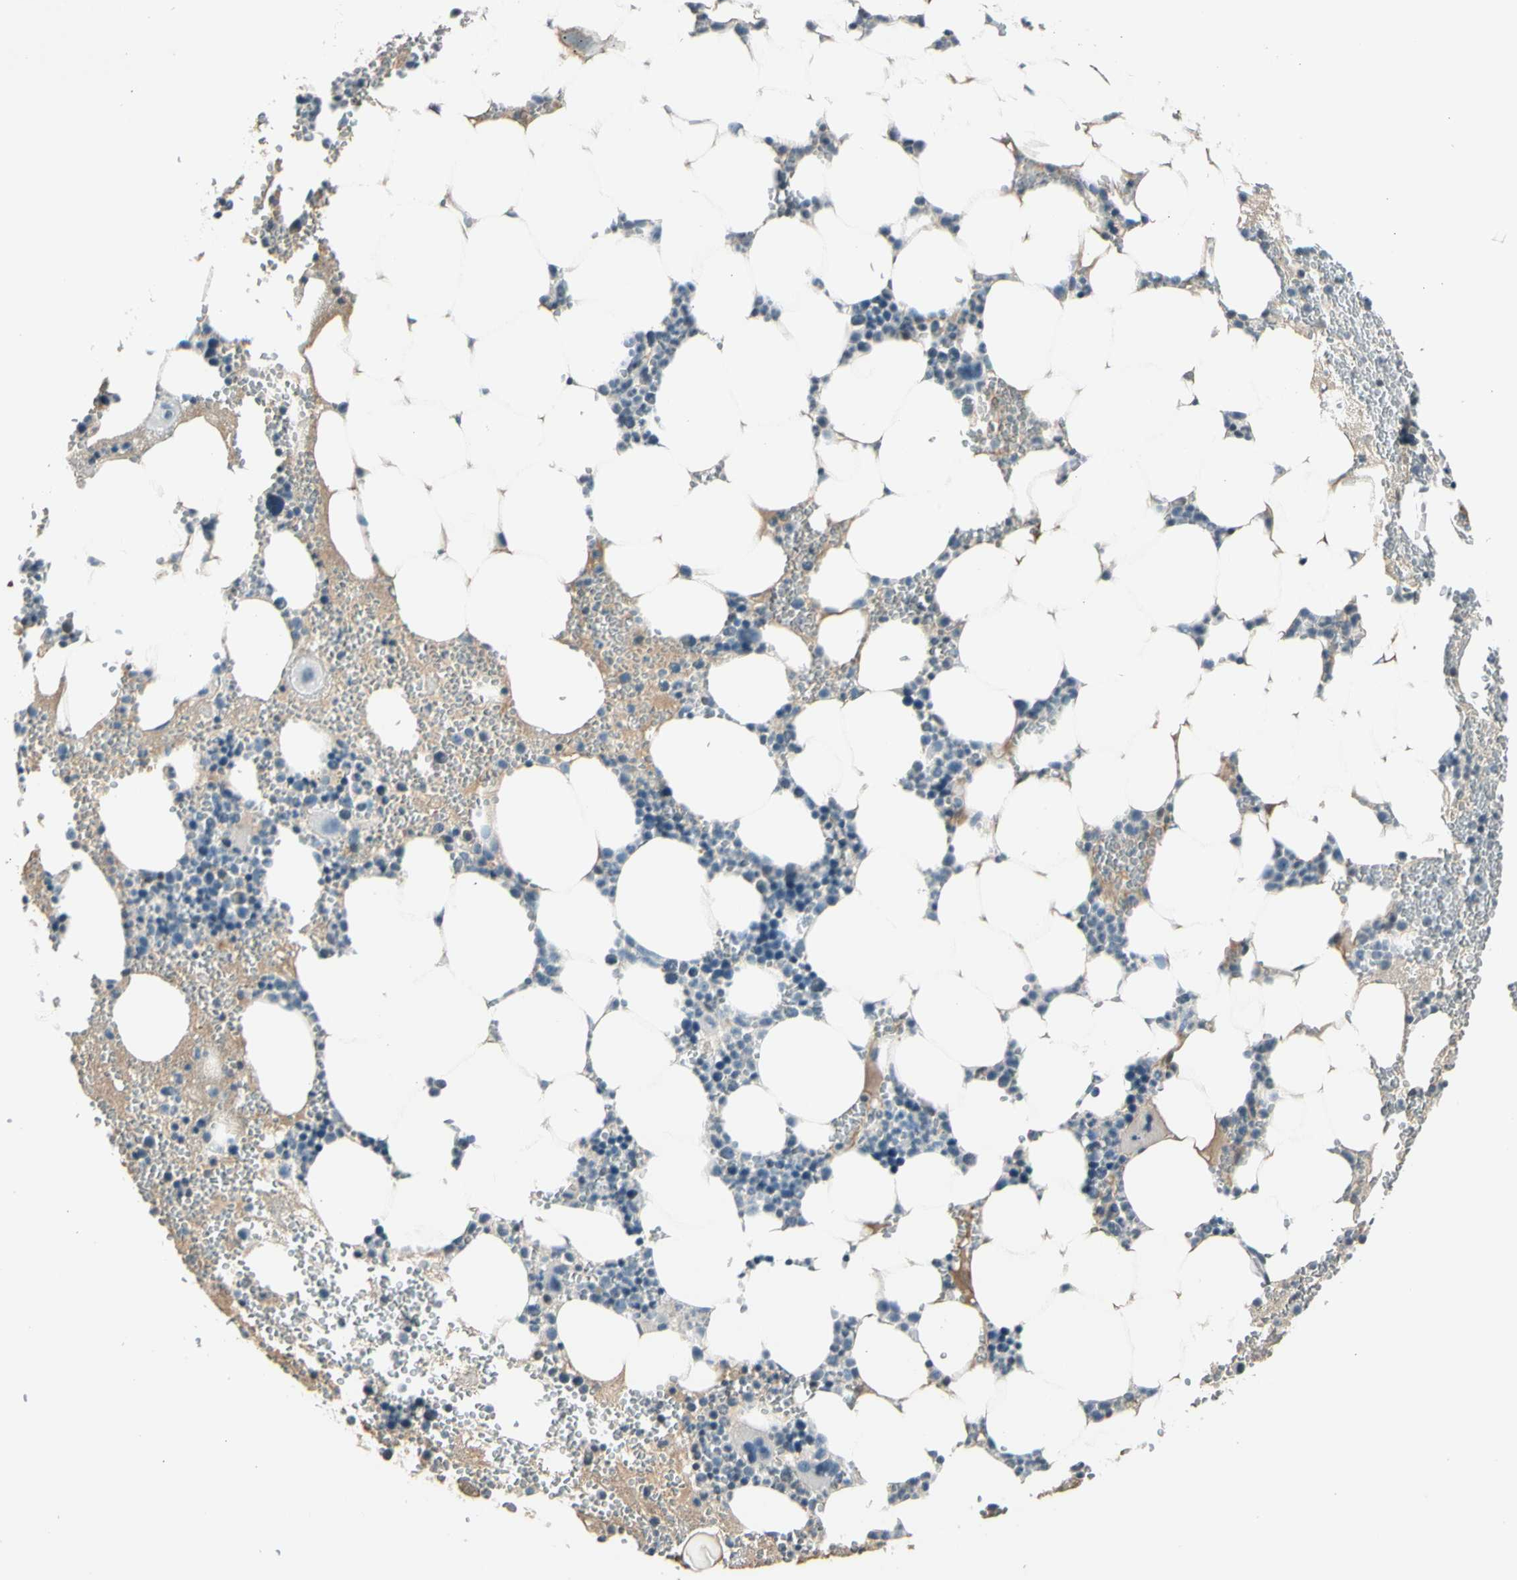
{"staining": {"intensity": "negative", "quantity": "none", "location": "none"}, "tissue": "bone marrow", "cell_type": "Hematopoietic cells", "image_type": "normal", "snomed": [{"axis": "morphology", "description": "Normal tissue, NOS"}, {"axis": "morphology", "description": "Inflammation, NOS"}, {"axis": "topography", "description": "Bone marrow"}], "caption": "Benign bone marrow was stained to show a protein in brown. There is no significant expression in hematopoietic cells. (DAB immunohistochemistry, high magnification).", "gene": "PDPN", "patient": {"sex": "female", "age": 76}}